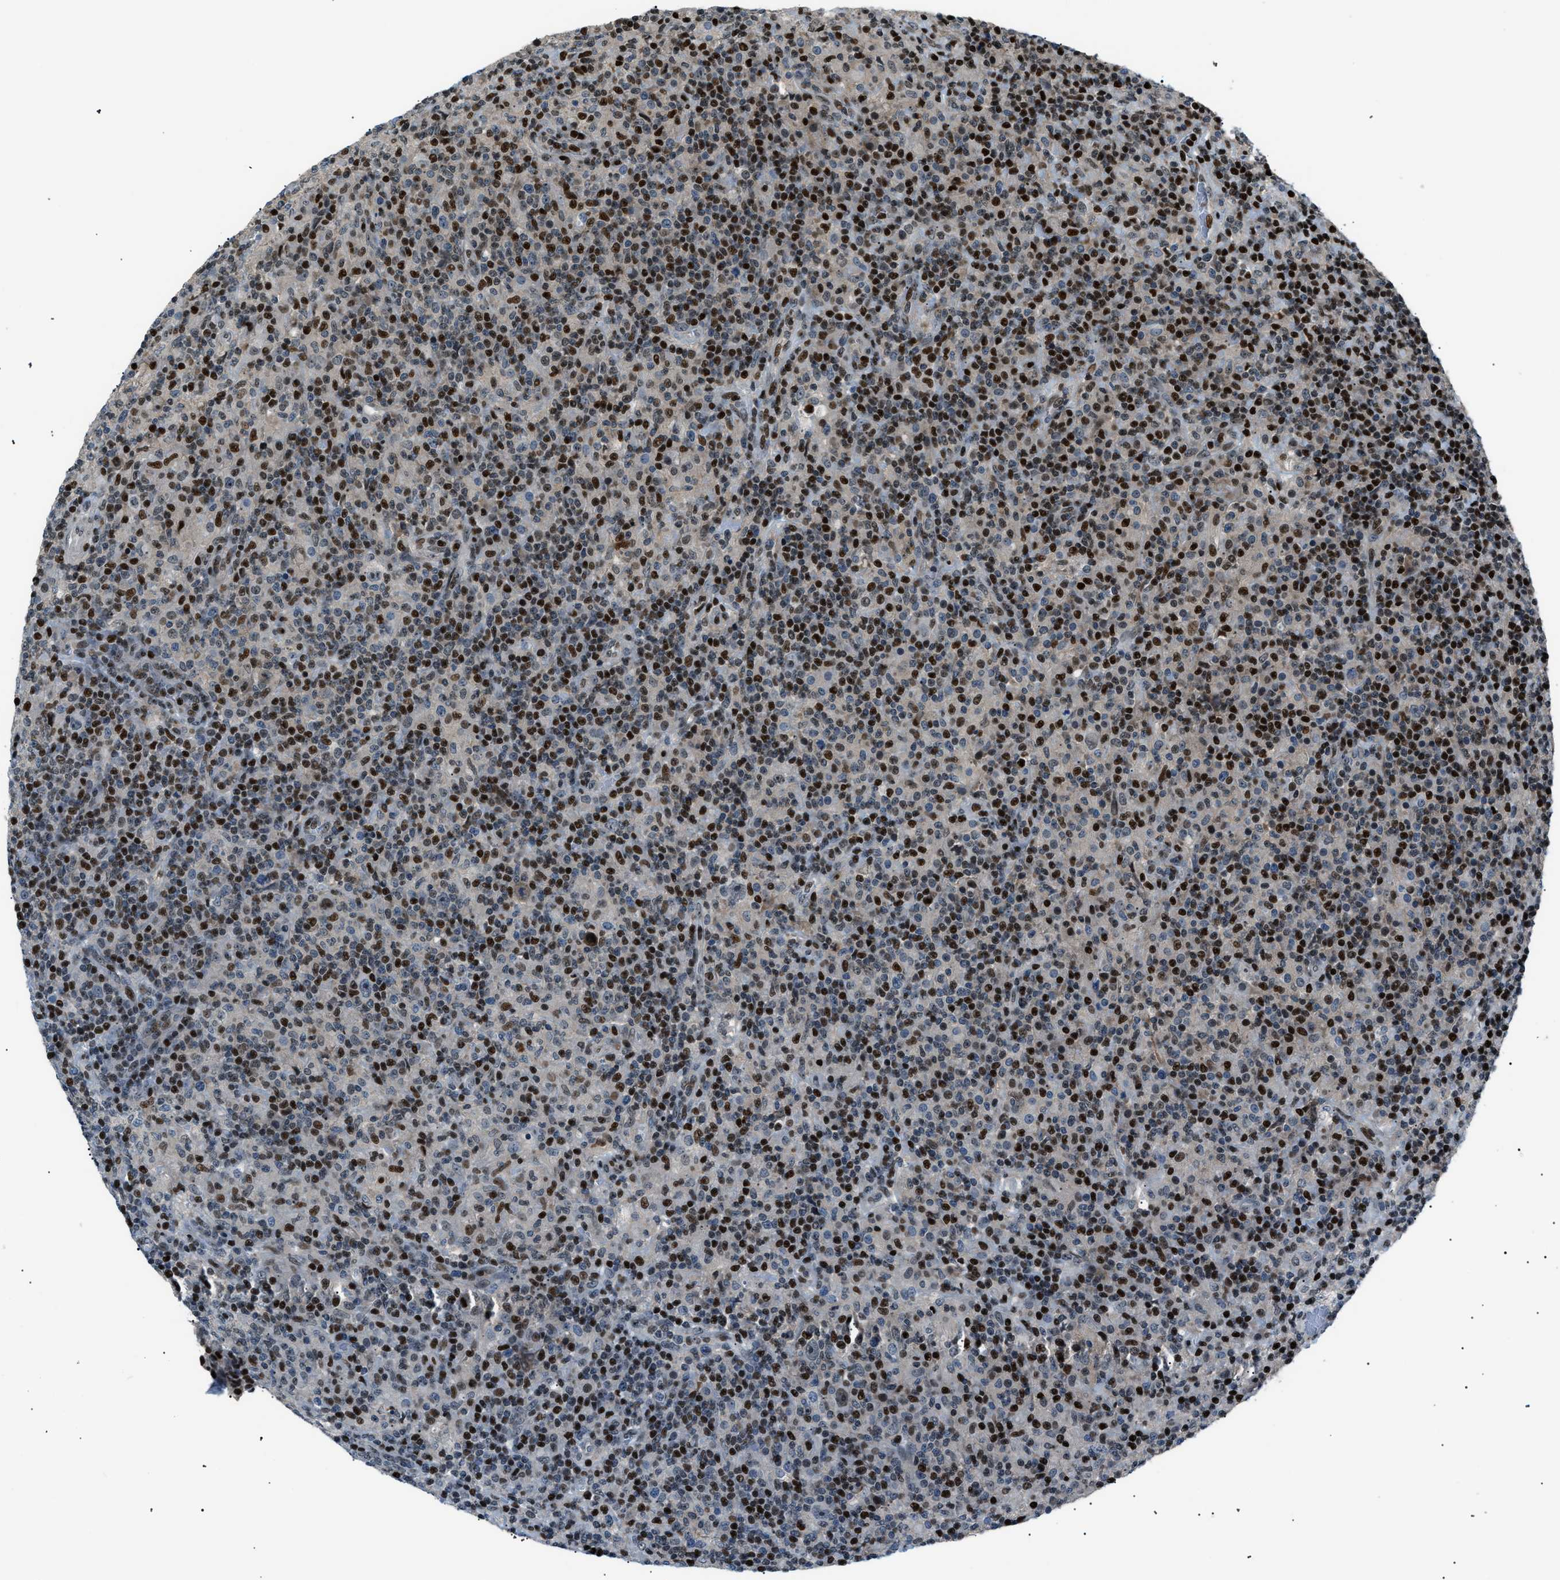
{"staining": {"intensity": "moderate", "quantity": "<25%", "location": "nuclear"}, "tissue": "lymphoma", "cell_type": "Tumor cells", "image_type": "cancer", "snomed": [{"axis": "morphology", "description": "Hodgkin's disease, NOS"}, {"axis": "topography", "description": "Lymph node"}], "caption": "There is low levels of moderate nuclear positivity in tumor cells of Hodgkin's disease, as demonstrated by immunohistochemical staining (brown color).", "gene": "PRKX", "patient": {"sex": "male", "age": 70}}